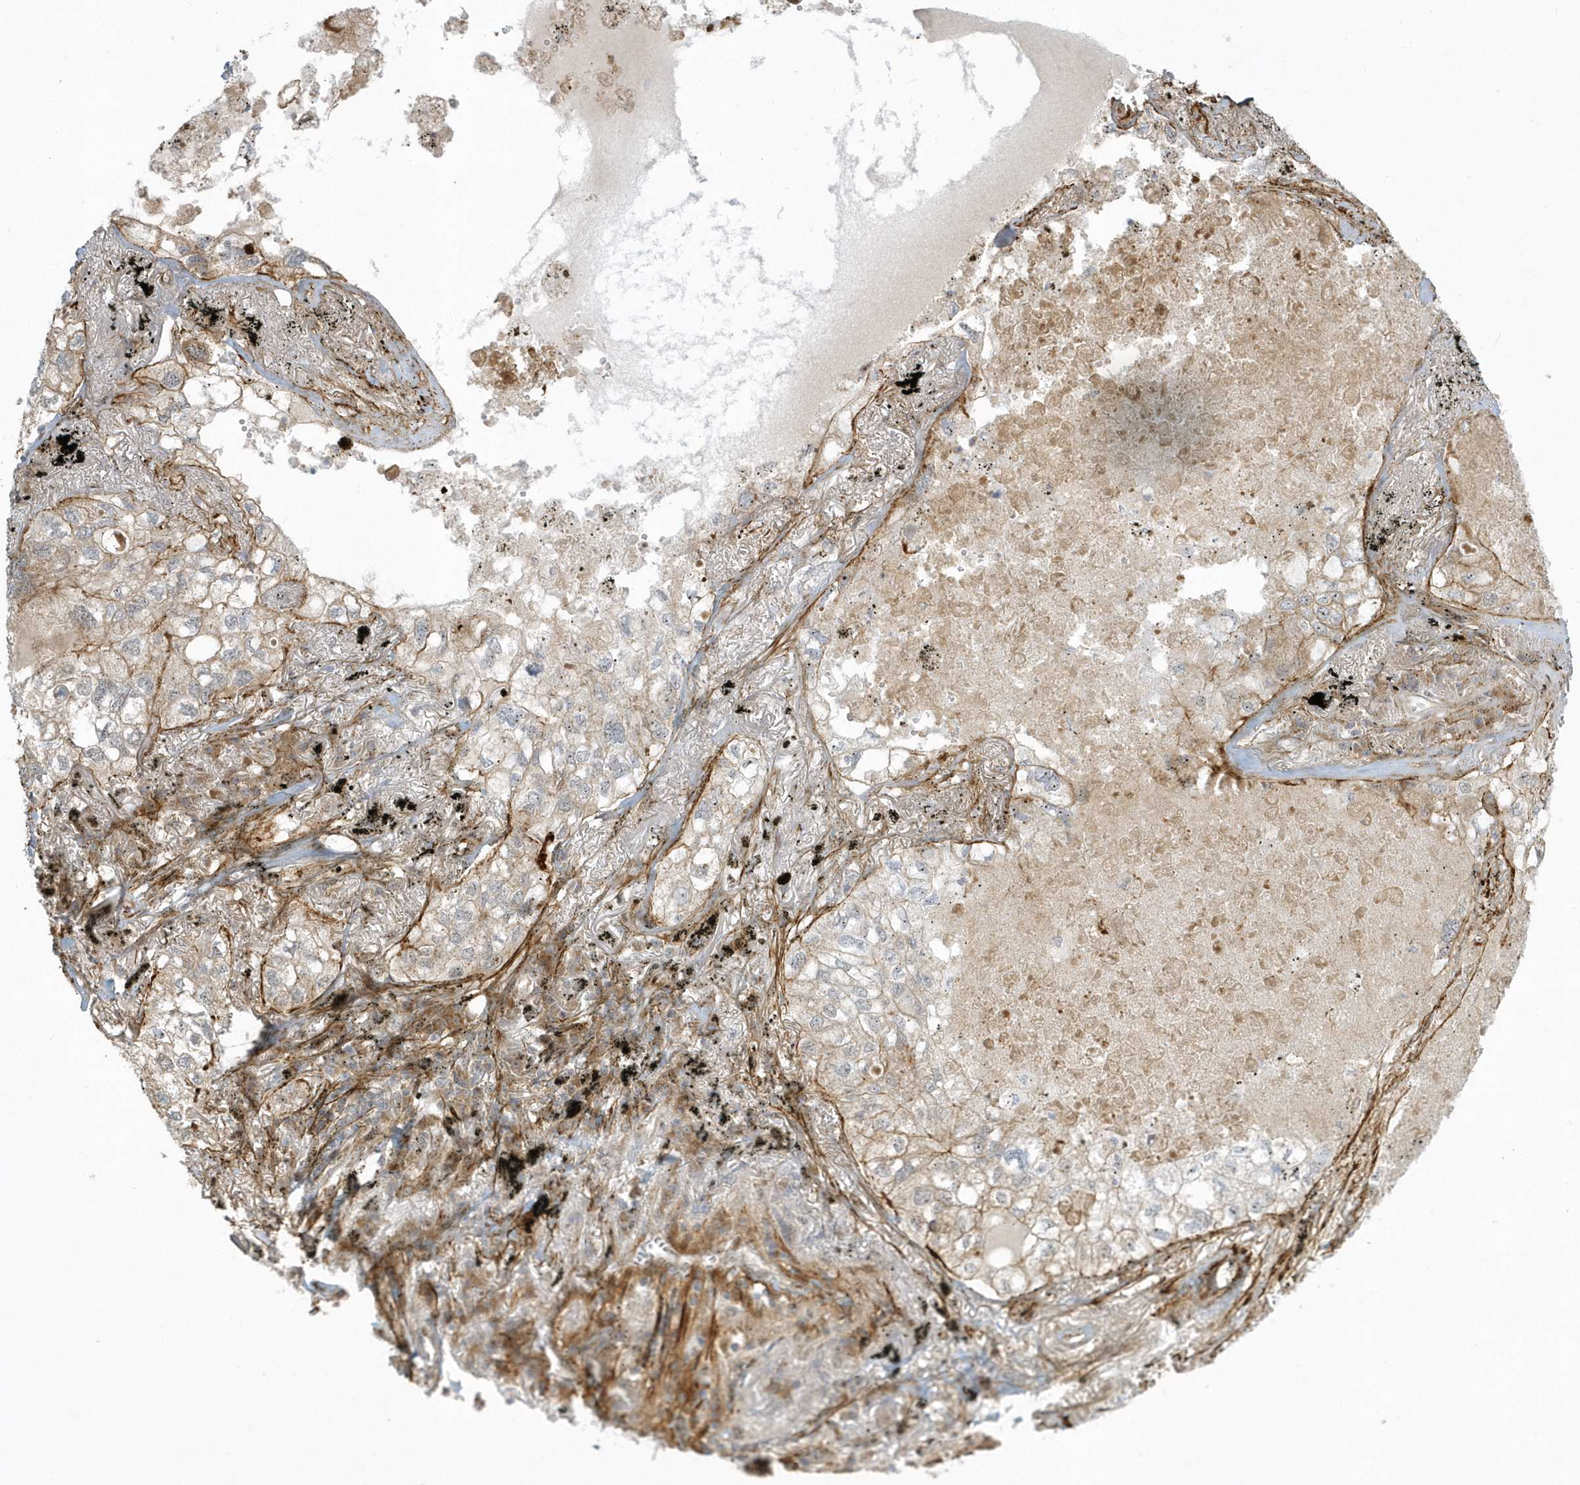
{"staining": {"intensity": "weak", "quantity": "<25%", "location": "cytoplasmic/membranous"}, "tissue": "lung cancer", "cell_type": "Tumor cells", "image_type": "cancer", "snomed": [{"axis": "morphology", "description": "Adenocarcinoma, NOS"}, {"axis": "topography", "description": "Lung"}], "caption": "Tumor cells show no significant expression in lung adenocarcinoma. (DAB immunohistochemistry (IHC), high magnification).", "gene": "MASP2", "patient": {"sex": "male", "age": 65}}